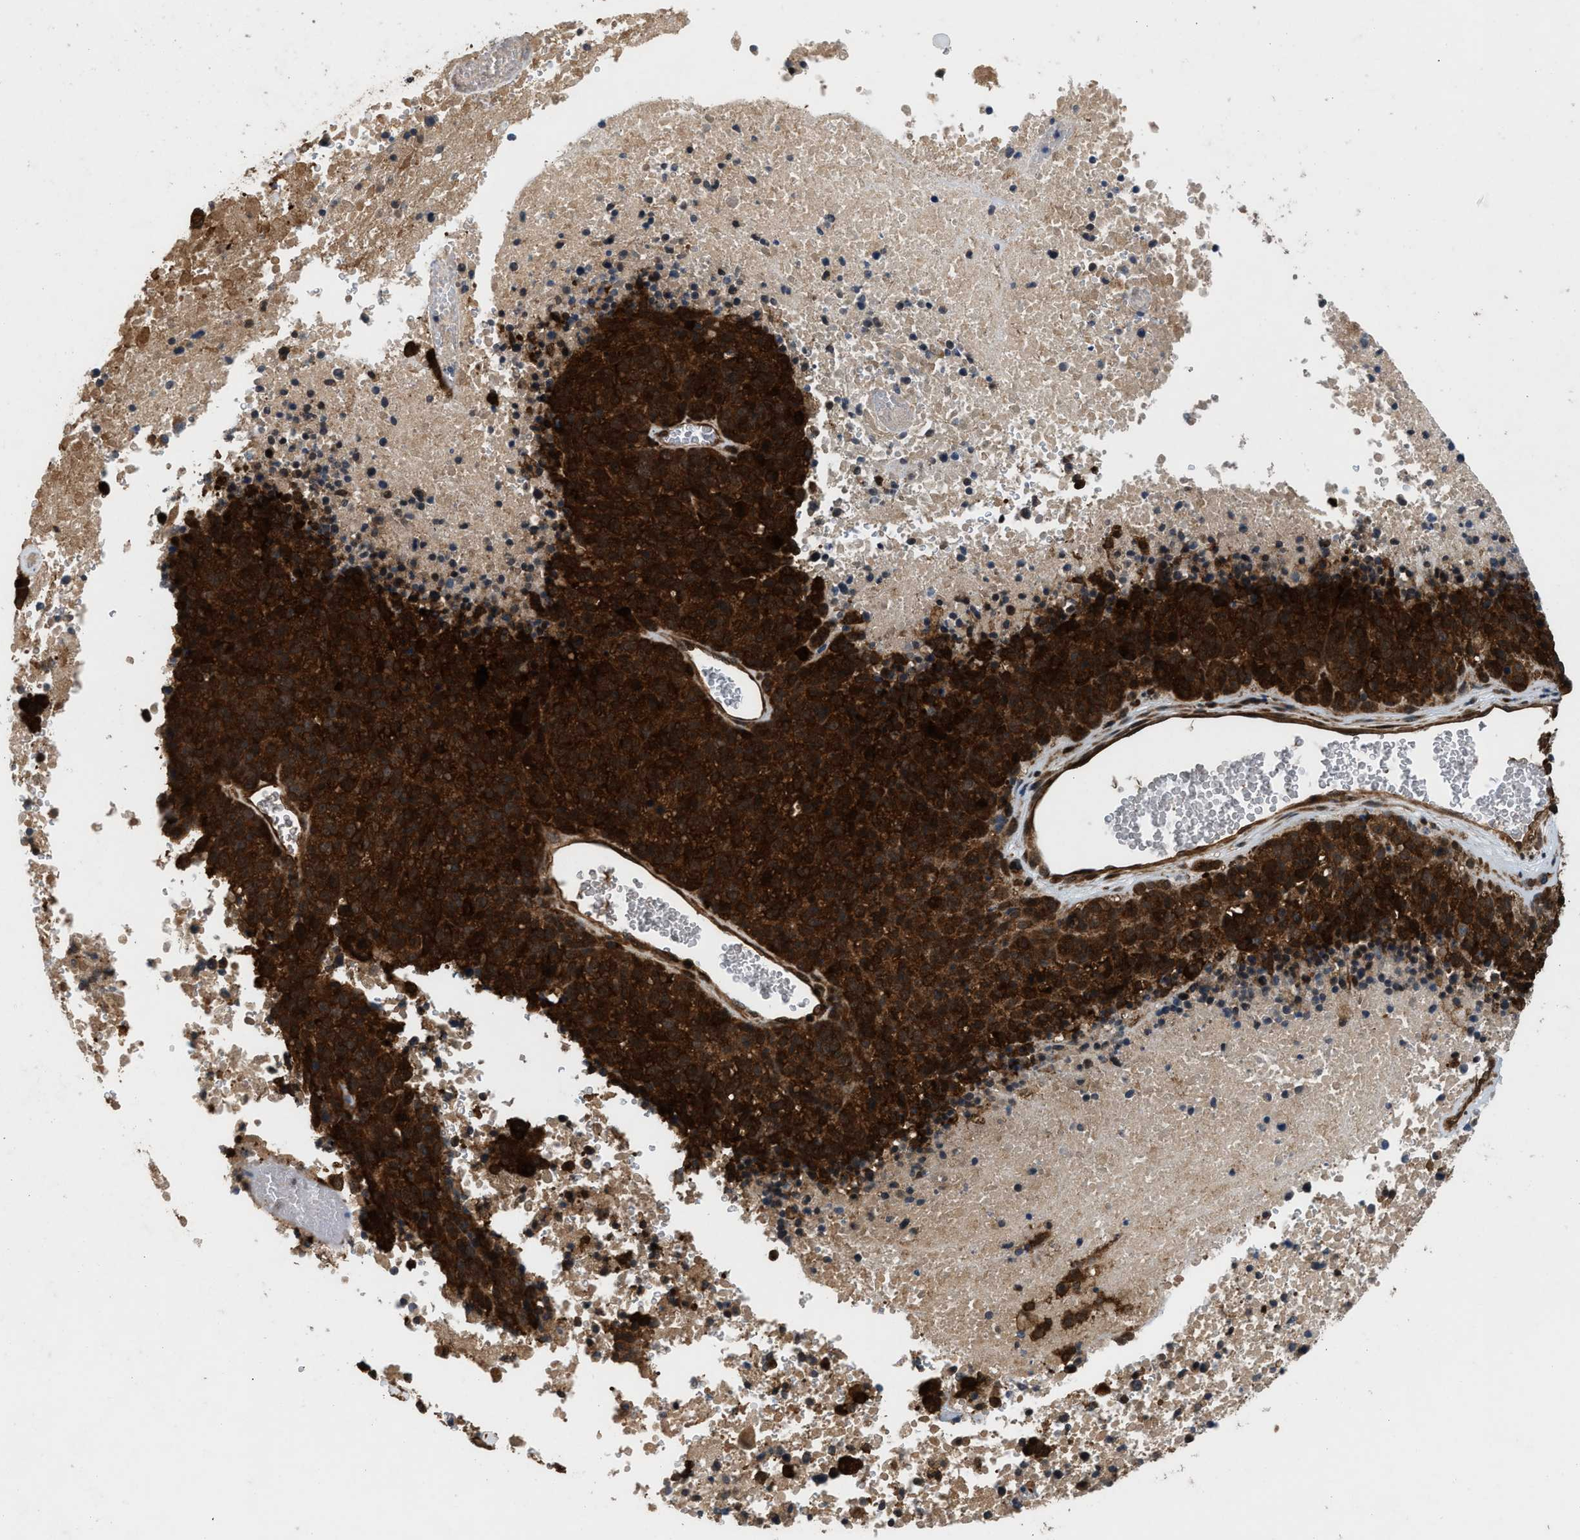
{"staining": {"intensity": "strong", "quantity": ">75%", "location": "cytoplasmic/membranous,nuclear"}, "tissue": "melanoma", "cell_type": "Tumor cells", "image_type": "cancer", "snomed": [{"axis": "morphology", "description": "Malignant melanoma, Metastatic site"}, {"axis": "topography", "description": "Cerebral cortex"}], "caption": "Immunohistochemical staining of melanoma shows strong cytoplasmic/membranous and nuclear protein expression in about >75% of tumor cells.", "gene": "OXSR1", "patient": {"sex": "female", "age": 52}}